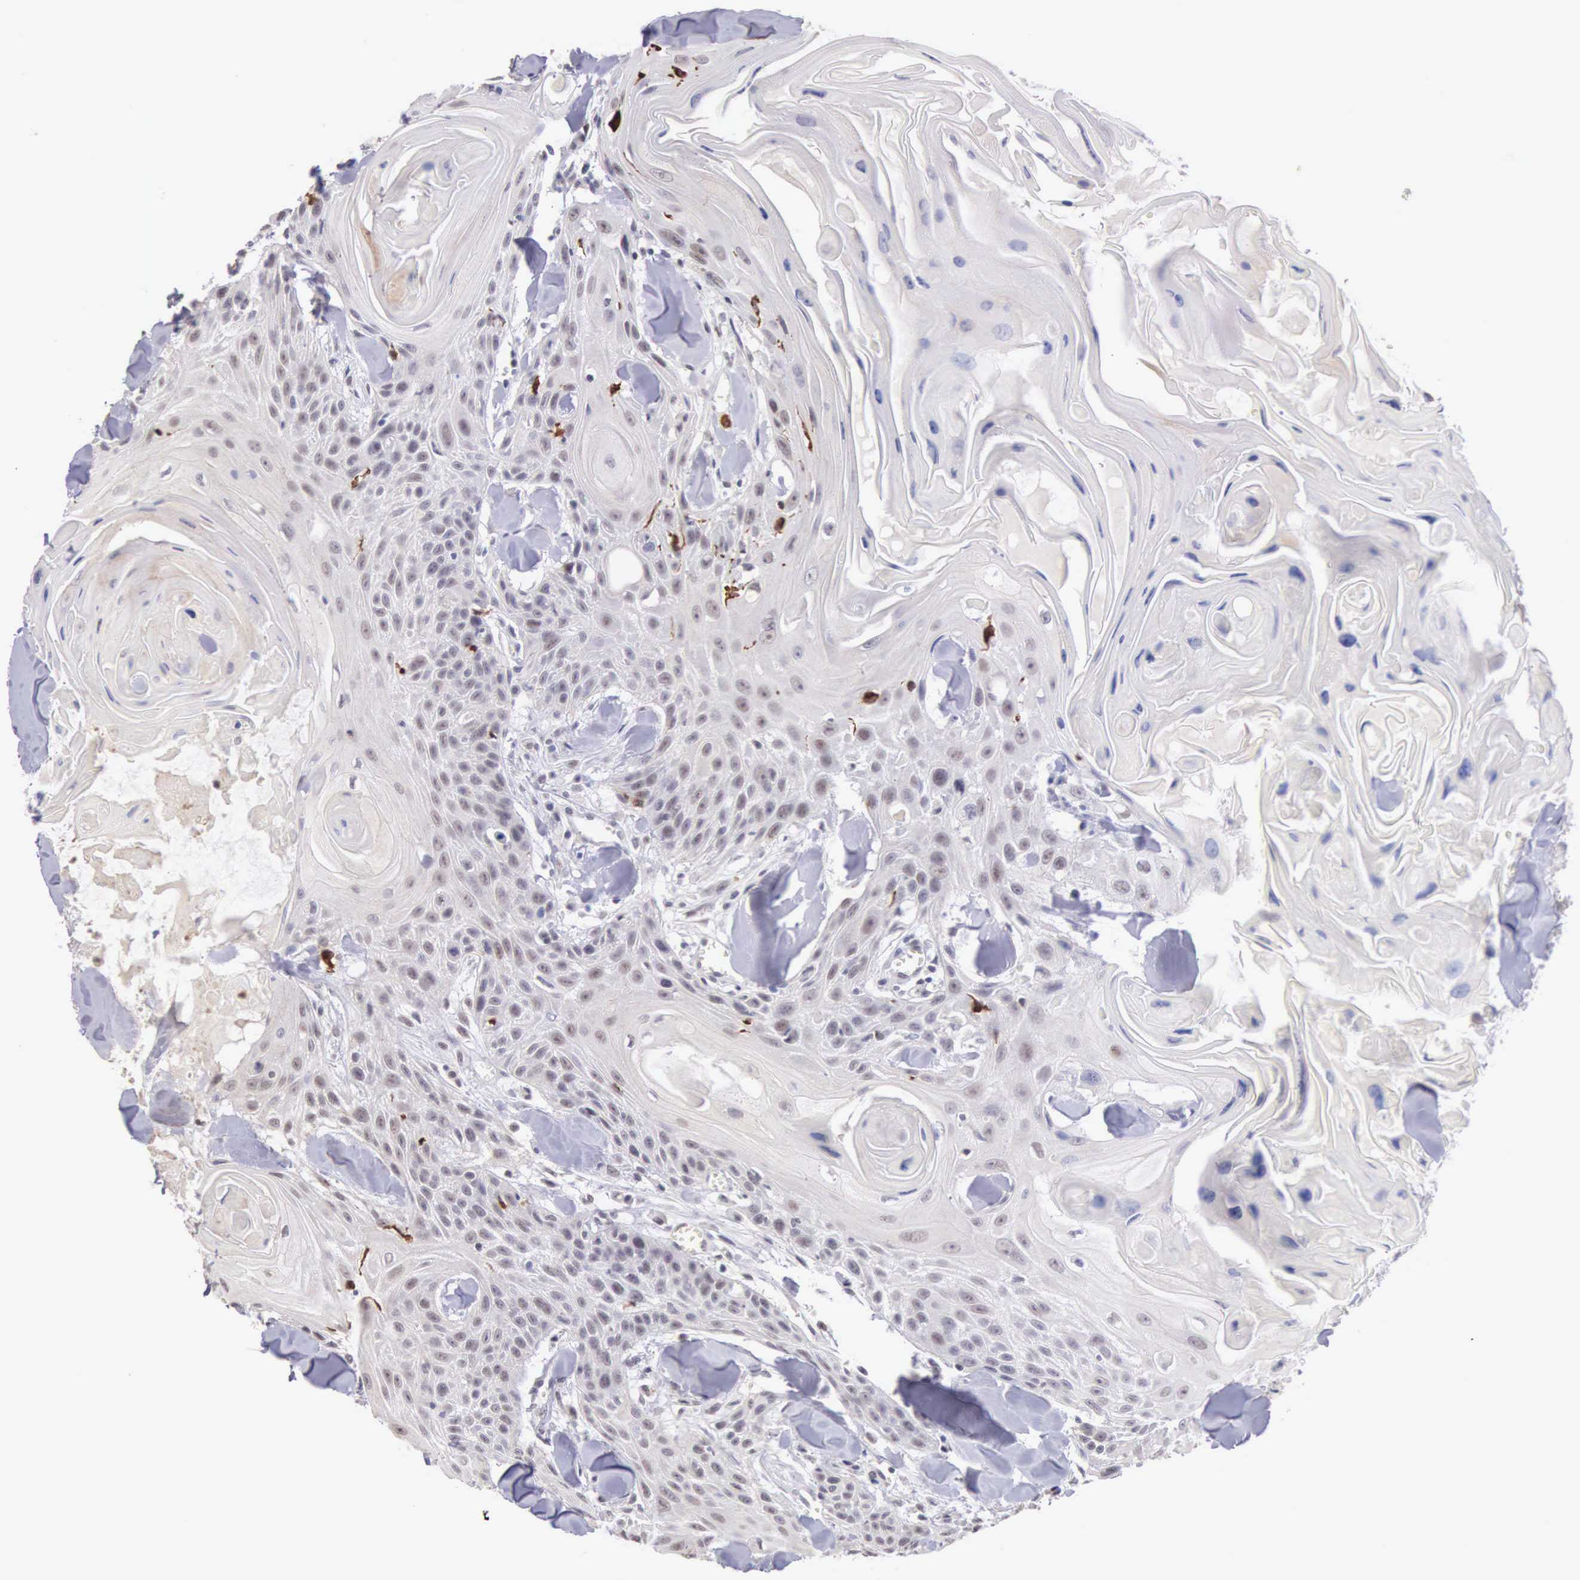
{"staining": {"intensity": "strong", "quantity": "<25%", "location": "nuclear"}, "tissue": "head and neck cancer", "cell_type": "Tumor cells", "image_type": "cancer", "snomed": [{"axis": "morphology", "description": "Squamous cell carcinoma, NOS"}, {"axis": "morphology", "description": "Squamous cell carcinoma, metastatic, NOS"}, {"axis": "topography", "description": "Lymph node"}, {"axis": "topography", "description": "Salivary gland"}, {"axis": "topography", "description": "Head-Neck"}], "caption": "This histopathology image shows immunohistochemistry (IHC) staining of human head and neck cancer, with medium strong nuclear expression in about <25% of tumor cells.", "gene": "HMGXB4", "patient": {"sex": "female", "age": 74}}